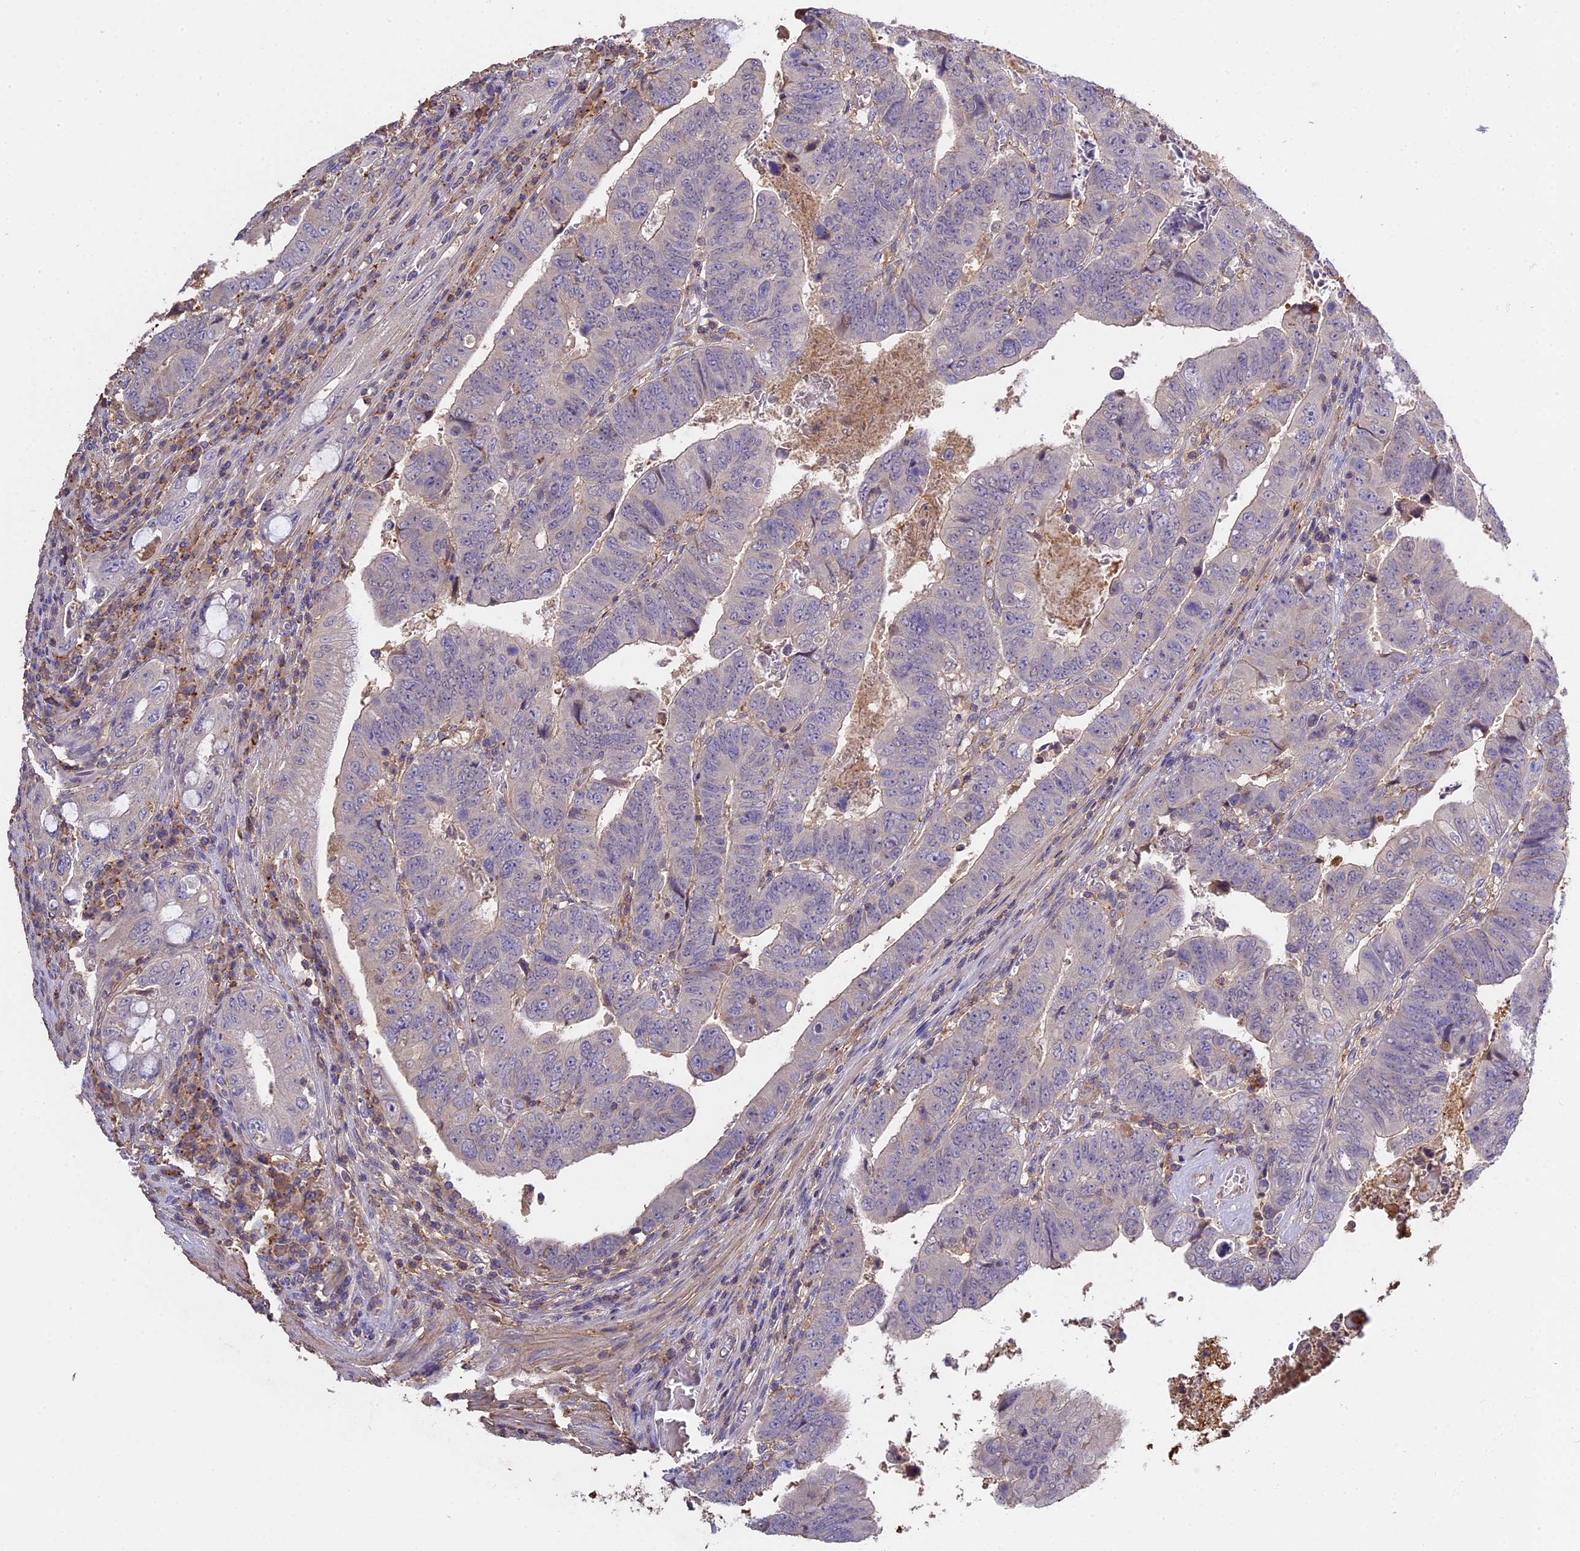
{"staining": {"intensity": "weak", "quantity": "<25%", "location": "cytoplasmic/membranous"}, "tissue": "colorectal cancer", "cell_type": "Tumor cells", "image_type": "cancer", "snomed": [{"axis": "morphology", "description": "Normal tissue, NOS"}, {"axis": "morphology", "description": "Adenocarcinoma, NOS"}, {"axis": "topography", "description": "Rectum"}], "caption": "A photomicrograph of human colorectal adenocarcinoma is negative for staining in tumor cells.", "gene": "CFAP119", "patient": {"sex": "female", "age": 65}}